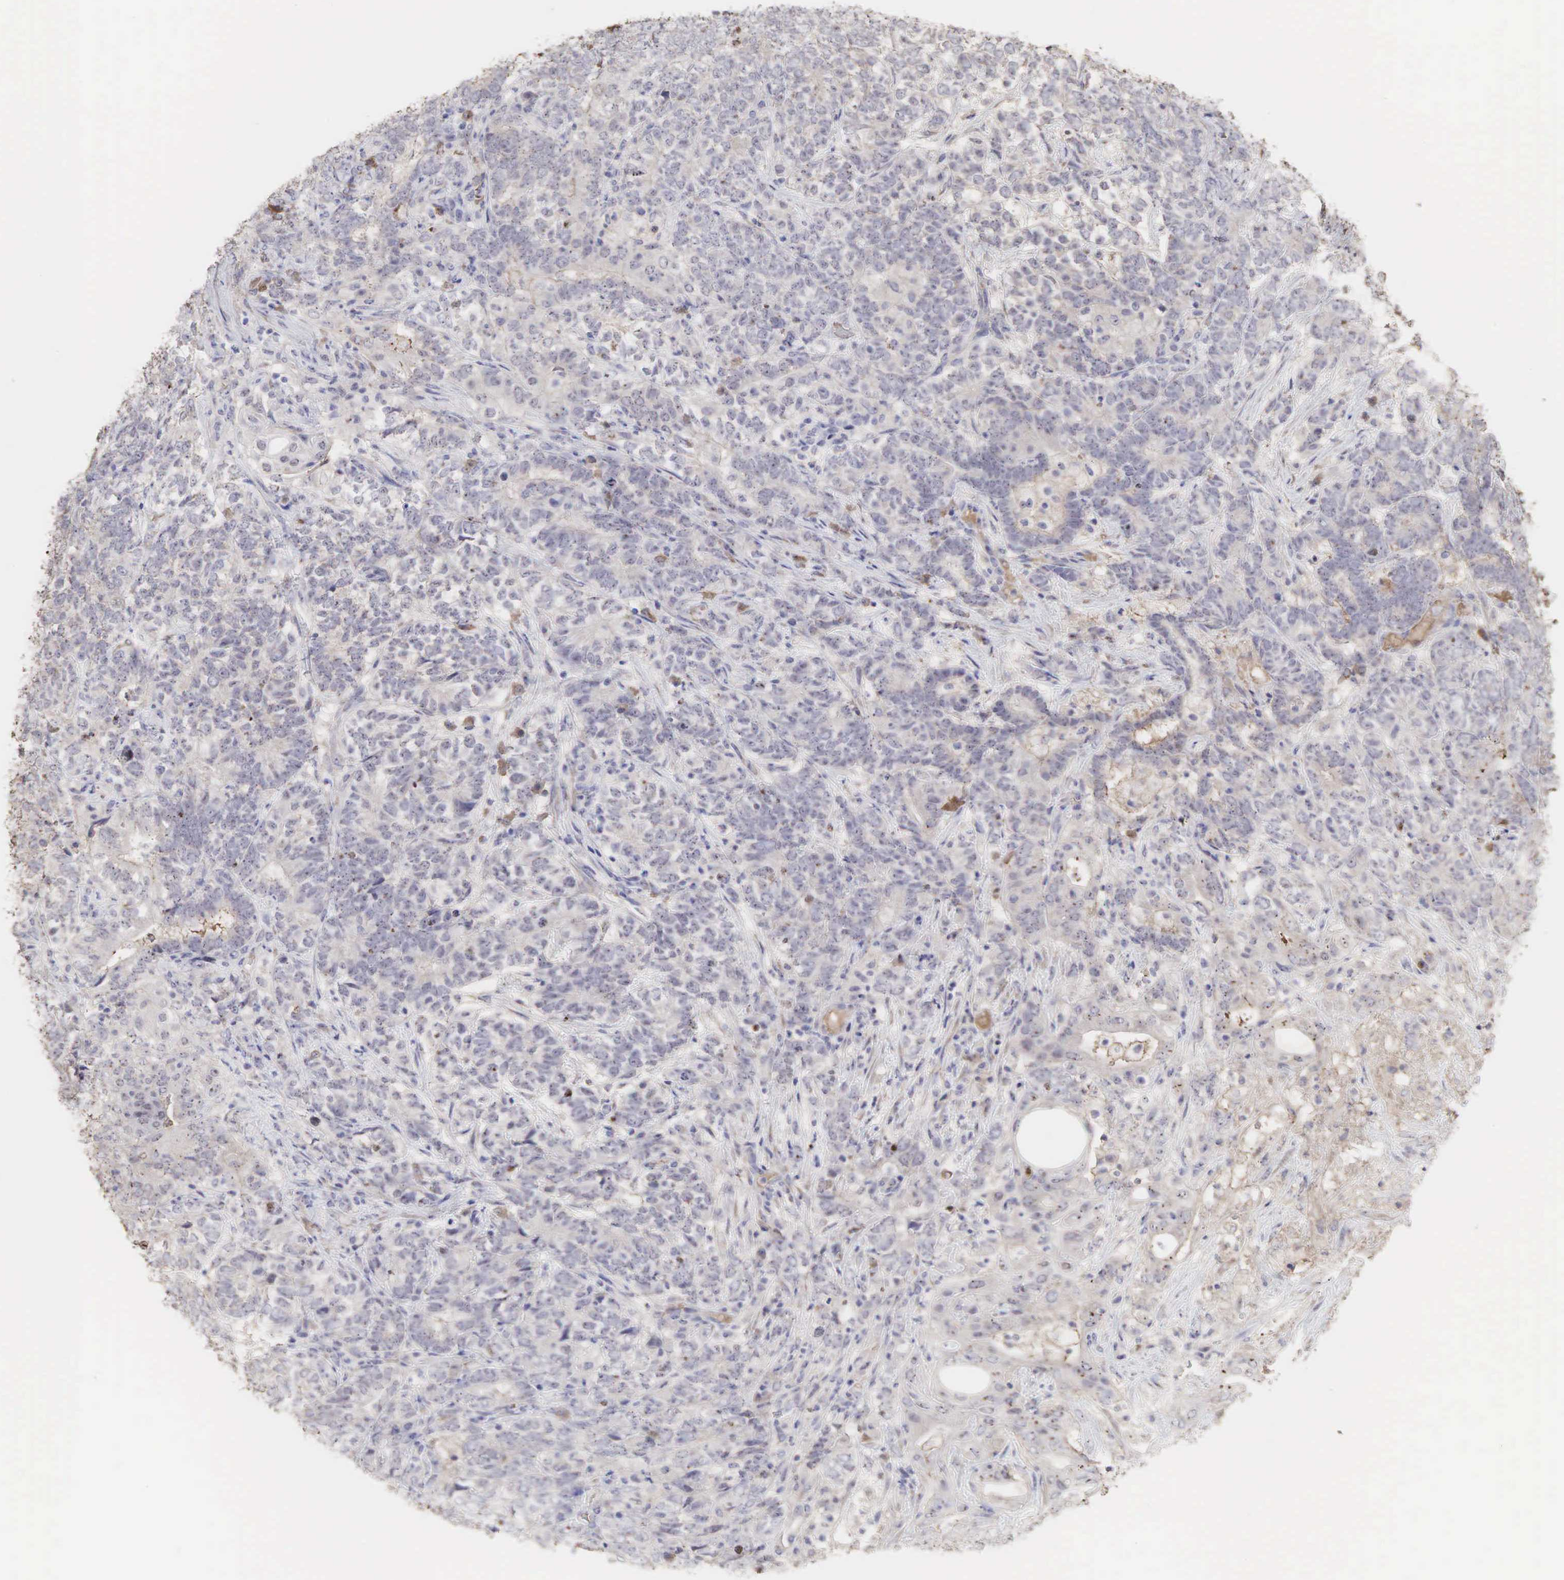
{"staining": {"intensity": "weak", "quantity": "<25%", "location": "none"}, "tissue": "testis cancer", "cell_type": "Tumor cells", "image_type": "cancer", "snomed": [{"axis": "morphology", "description": "Carcinoma, Embryonal, NOS"}, {"axis": "topography", "description": "Testis"}], "caption": "DAB immunohistochemical staining of human testis cancer demonstrates no significant staining in tumor cells.", "gene": "DKC1", "patient": {"sex": "male", "age": 26}}